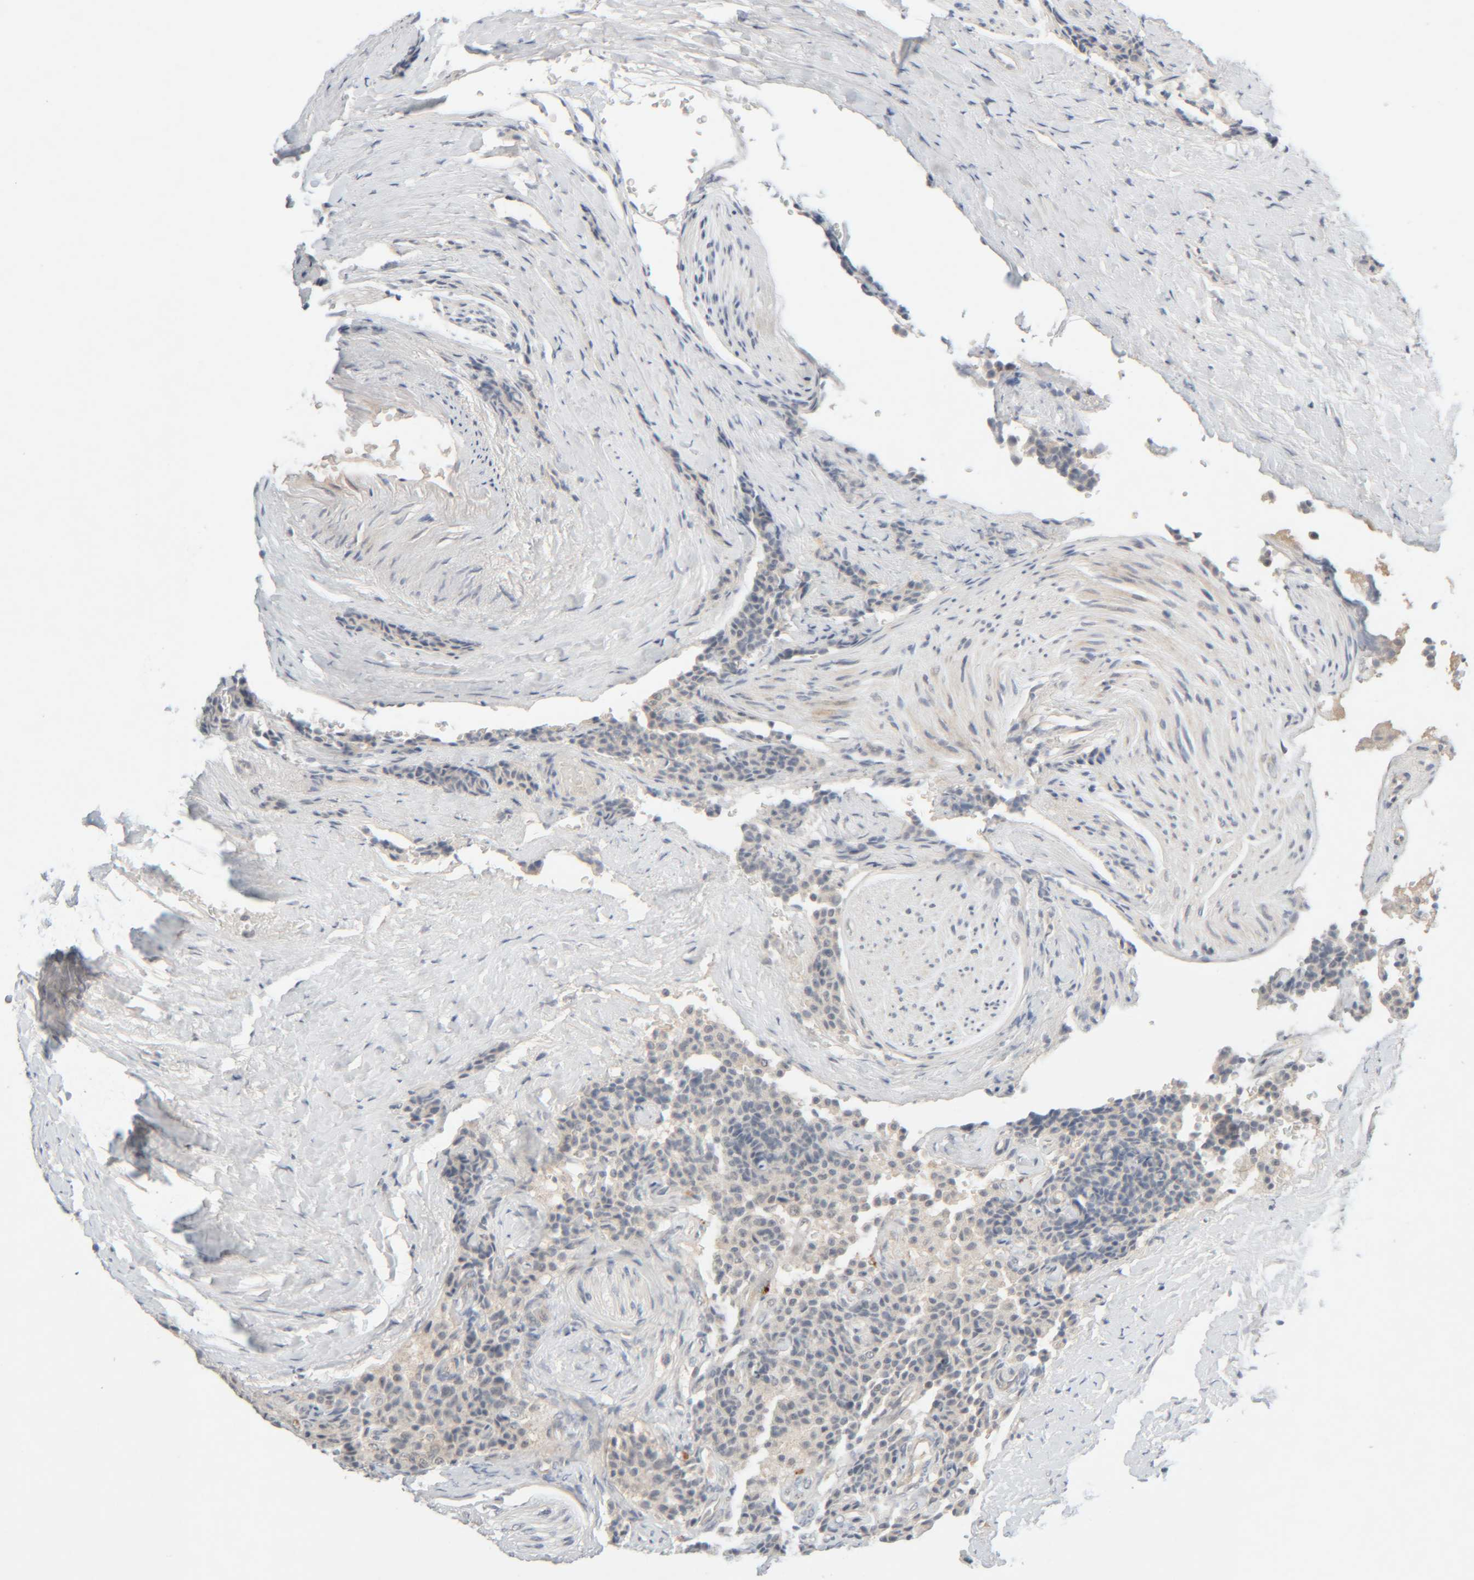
{"staining": {"intensity": "negative", "quantity": "none", "location": "none"}, "tissue": "carcinoid", "cell_type": "Tumor cells", "image_type": "cancer", "snomed": [{"axis": "morphology", "description": "Carcinoid, malignant, NOS"}, {"axis": "topography", "description": "Colon"}], "caption": "This image is of carcinoid (malignant) stained with immunohistochemistry to label a protein in brown with the nuclei are counter-stained blue. There is no staining in tumor cells. (DAB (3,3'-diaminobenzidine) immunohistochemistry (IHC) with hematoxylin counter stain).", "gene": "CHKA", "patient": {"sex": "female", "age": 61}}